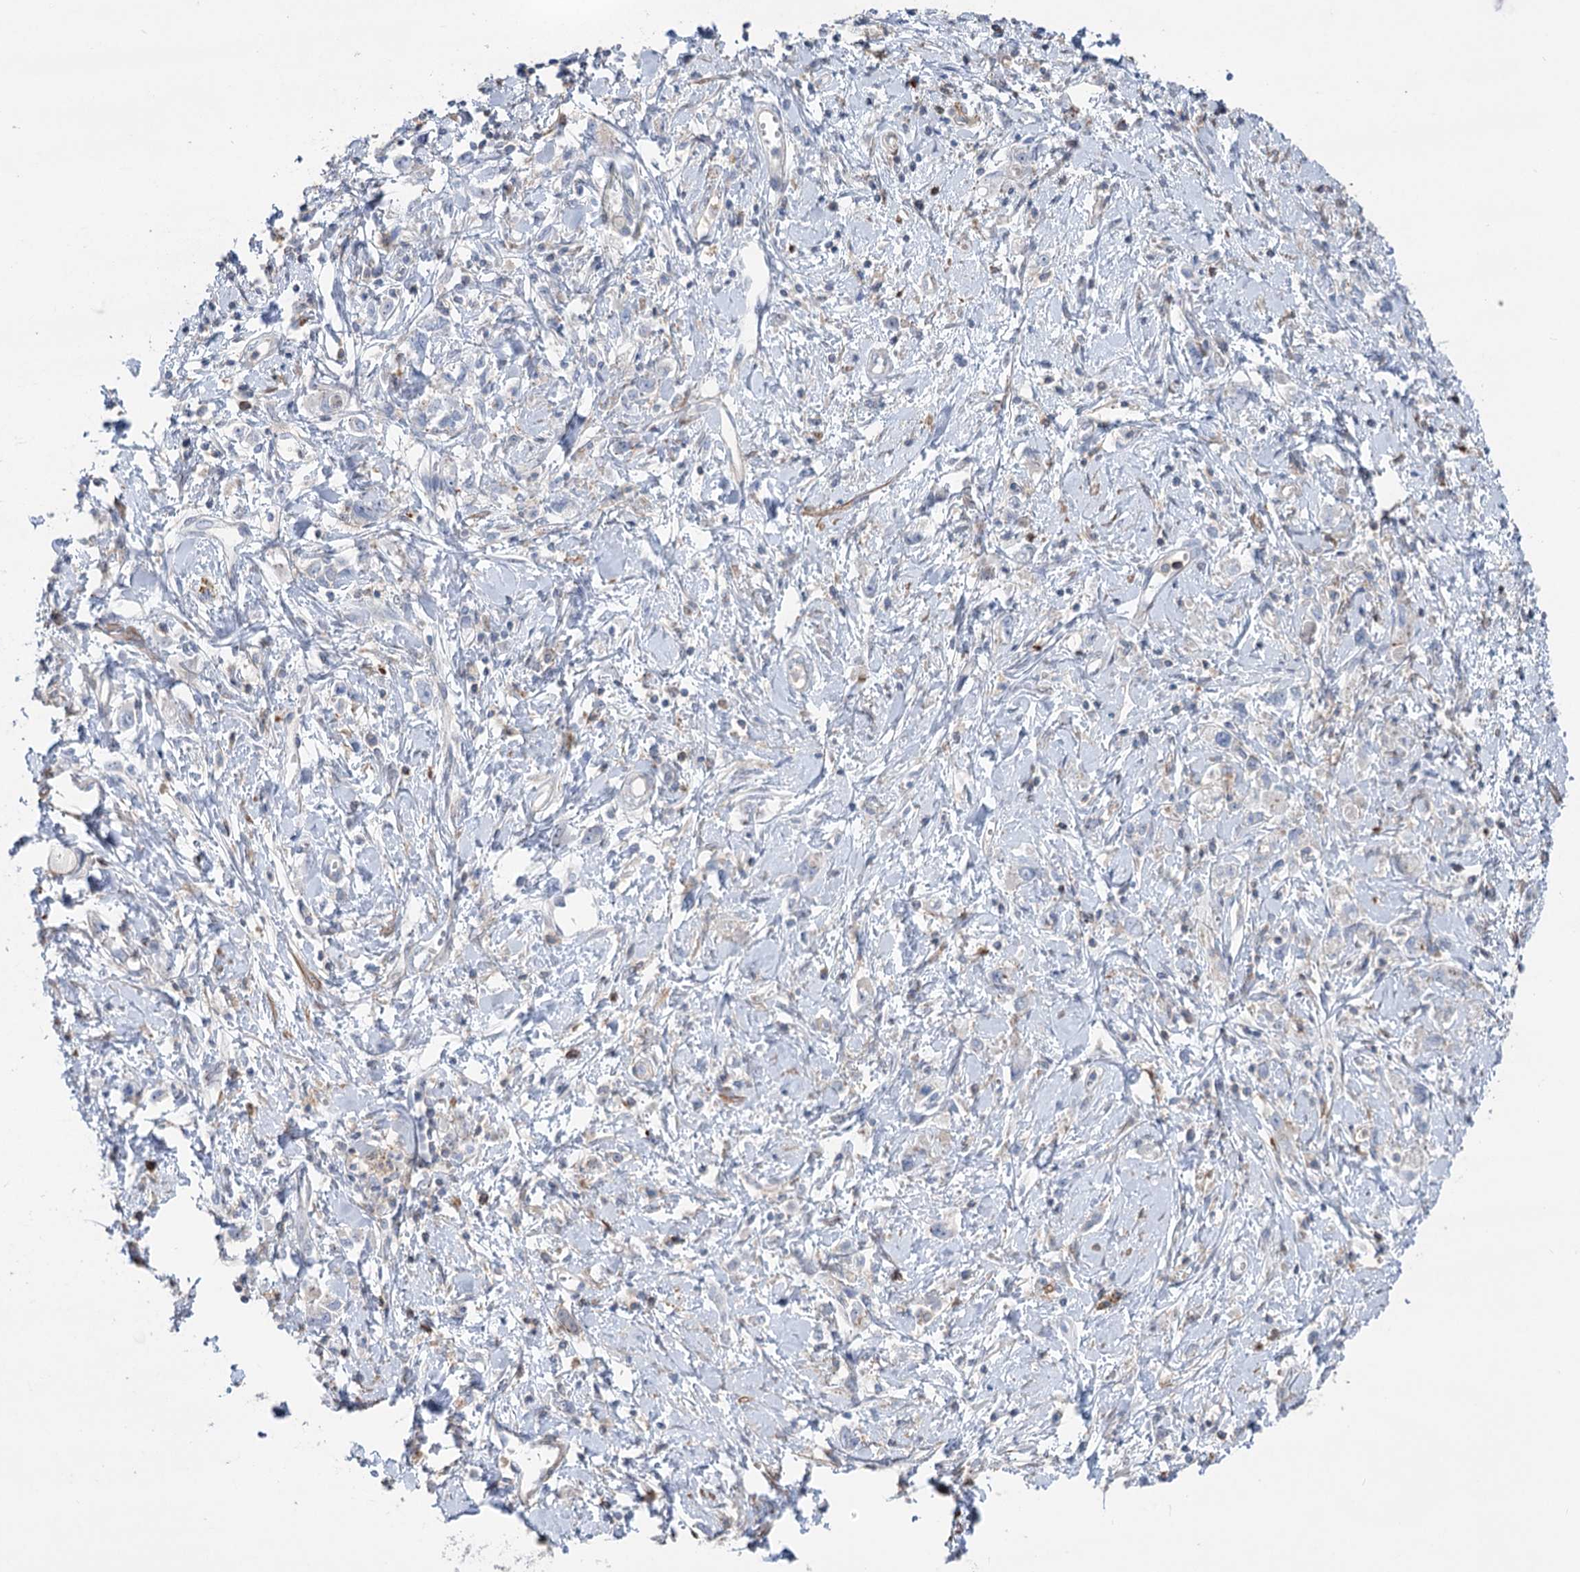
{"staining": {"intensity": "negative", "quantity": "none", "location": "none"}, "tissue": "stomach cancer", "cell_type": "Tumor cells", "image_type": "cancer", "snomed": [{"axis": "morphology", "description": "Adenocarcinoma, NOS"}, {"axis": "topography", "description": "Stomach"}], "caption": "Immunohistochemical staining of human stomach cancer exhibits no significant expression in tumor cells.", "gene": "LARP1B", "patient": {"sex": "female", "age": 76}}